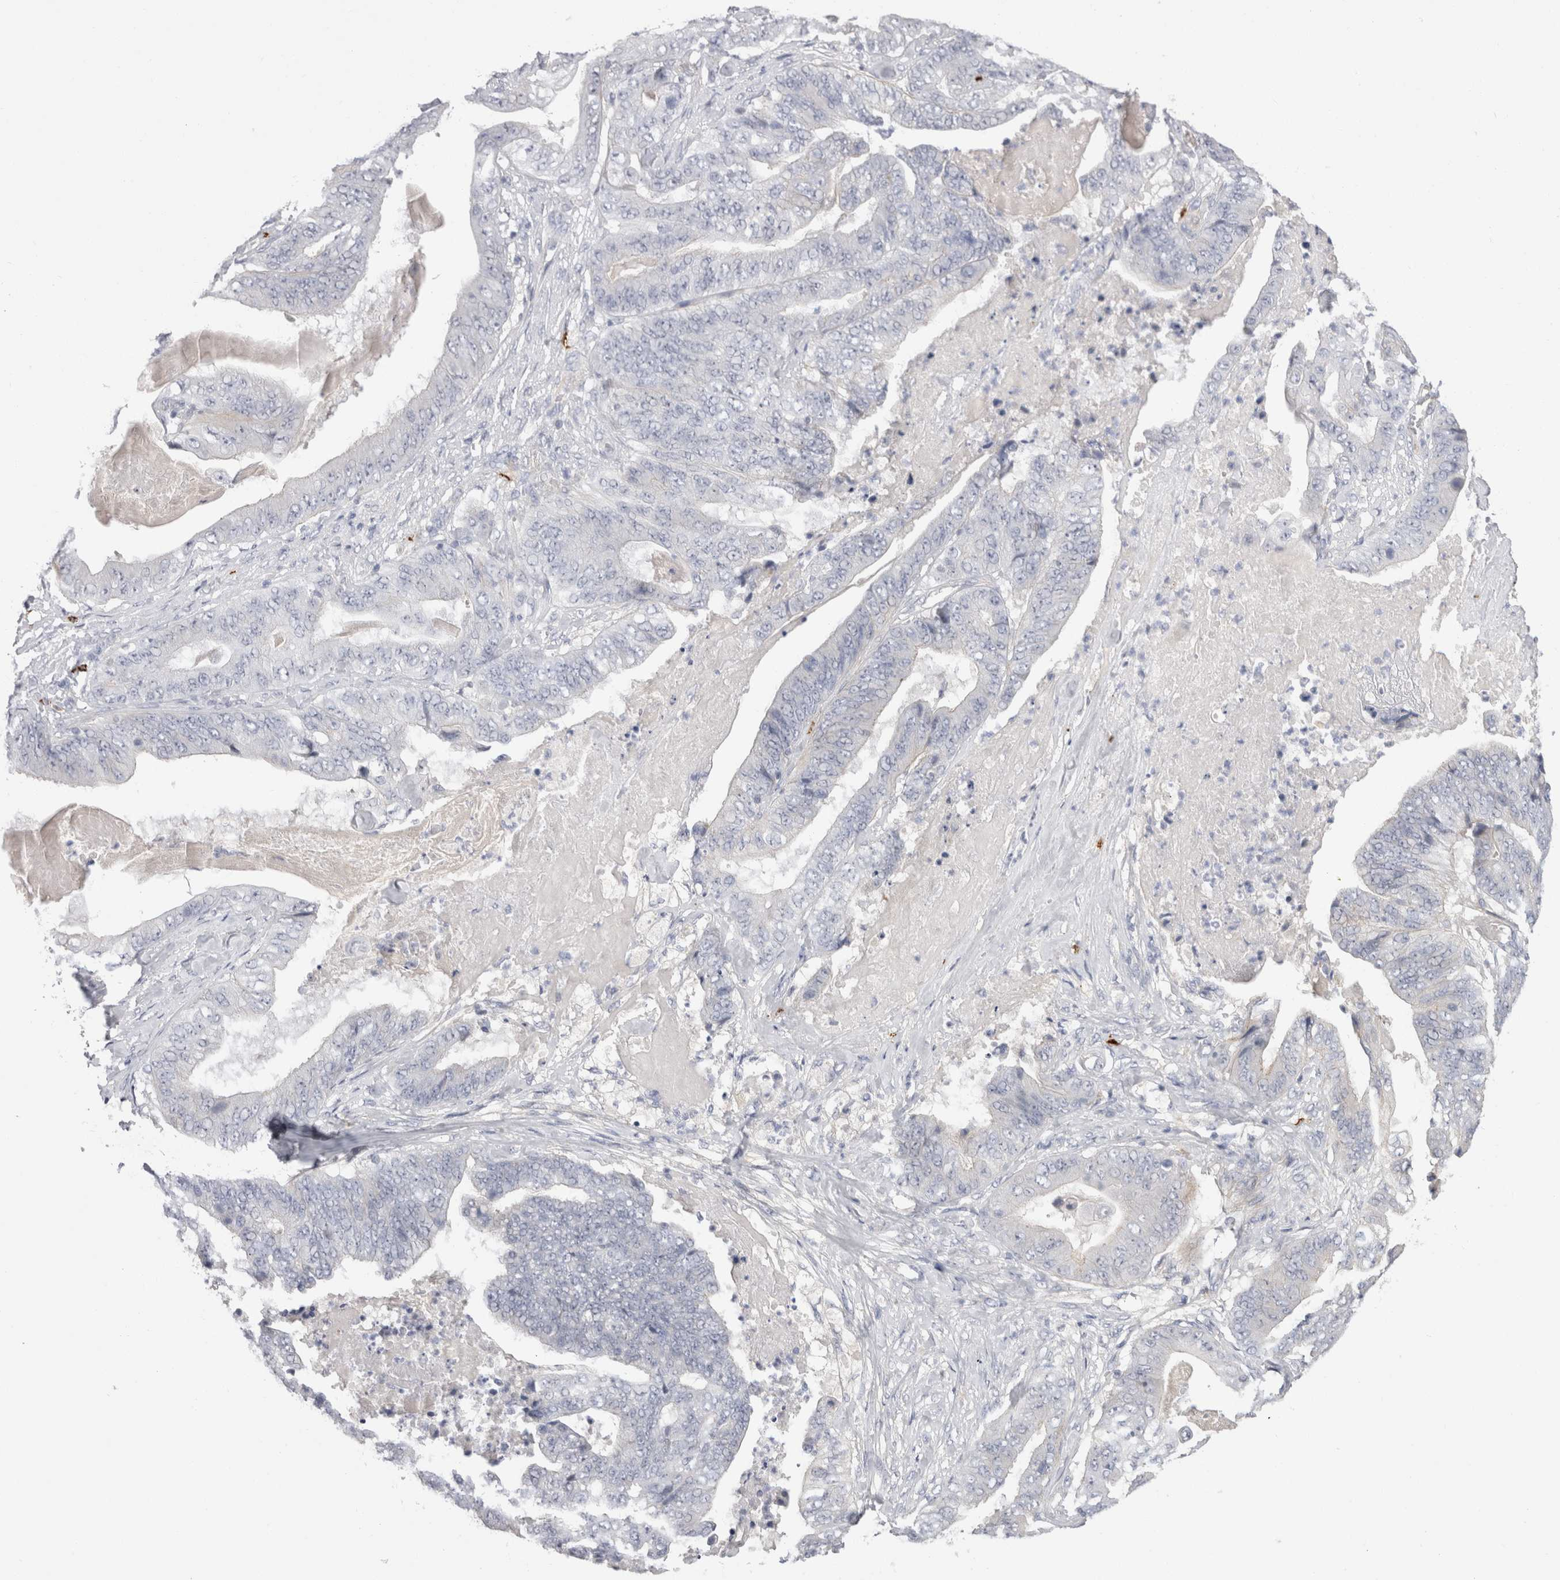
{"staining": {"intensity": "negative", "quantity": "none", "location": "none"}, "tissue": "stomach cancer", "cell_type": "Tumor cells", "image_type": "cancer", "snomed": [{"axis": "morphology", "description": "Adenocarcinoma, NOS"}, {"axis": "topography", "description": "Stomach"}], "caption": "An immunohistochemistry (IHC) photomicrograph of stomach cancer is shown. There is no staining in tumor cells of stomach cancer.", "gene": "SPINK2", "patient": {"sex": "female", "age": 73}}